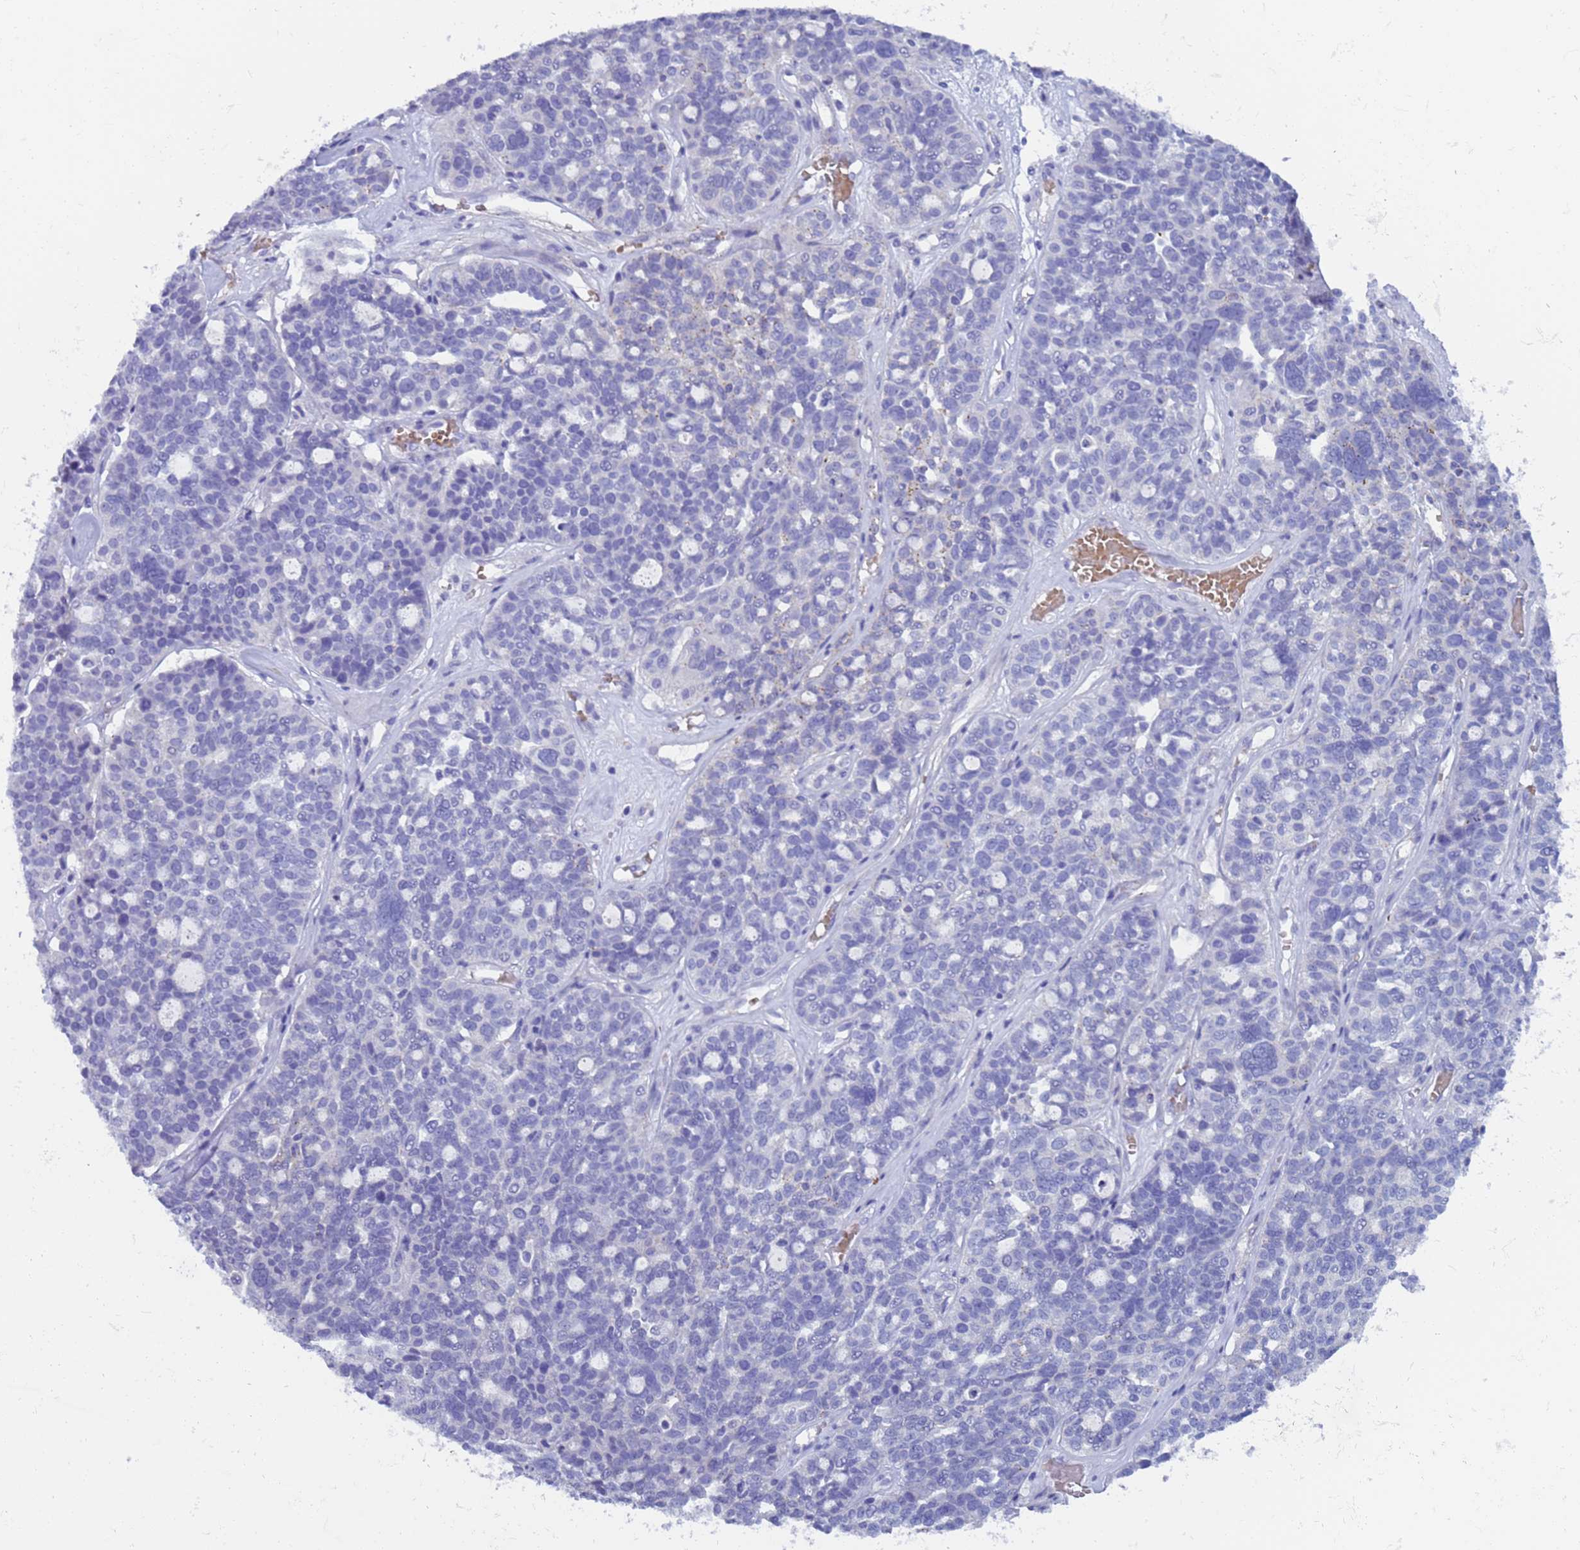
{"staining": {"intensity": "negative", "quantity": "none", "location": "none"}, "tissue": "ovarian cancer", "cell_type": "Tumor cells", "image_type": "cancer", "snomed": [{"axis": "morphology", "description": "Cystadenocarcinoma, serous, NOS"}, {"axis": "topography", "description": "Ovary"}], "caption": "Immunohistochemical staining of ovarian cancer reveals no significant positivity in tumor cells. Nuclei are stained in blue.", "gene": "KBTBD3", "patient": {"sex": "female", "age": 59}}